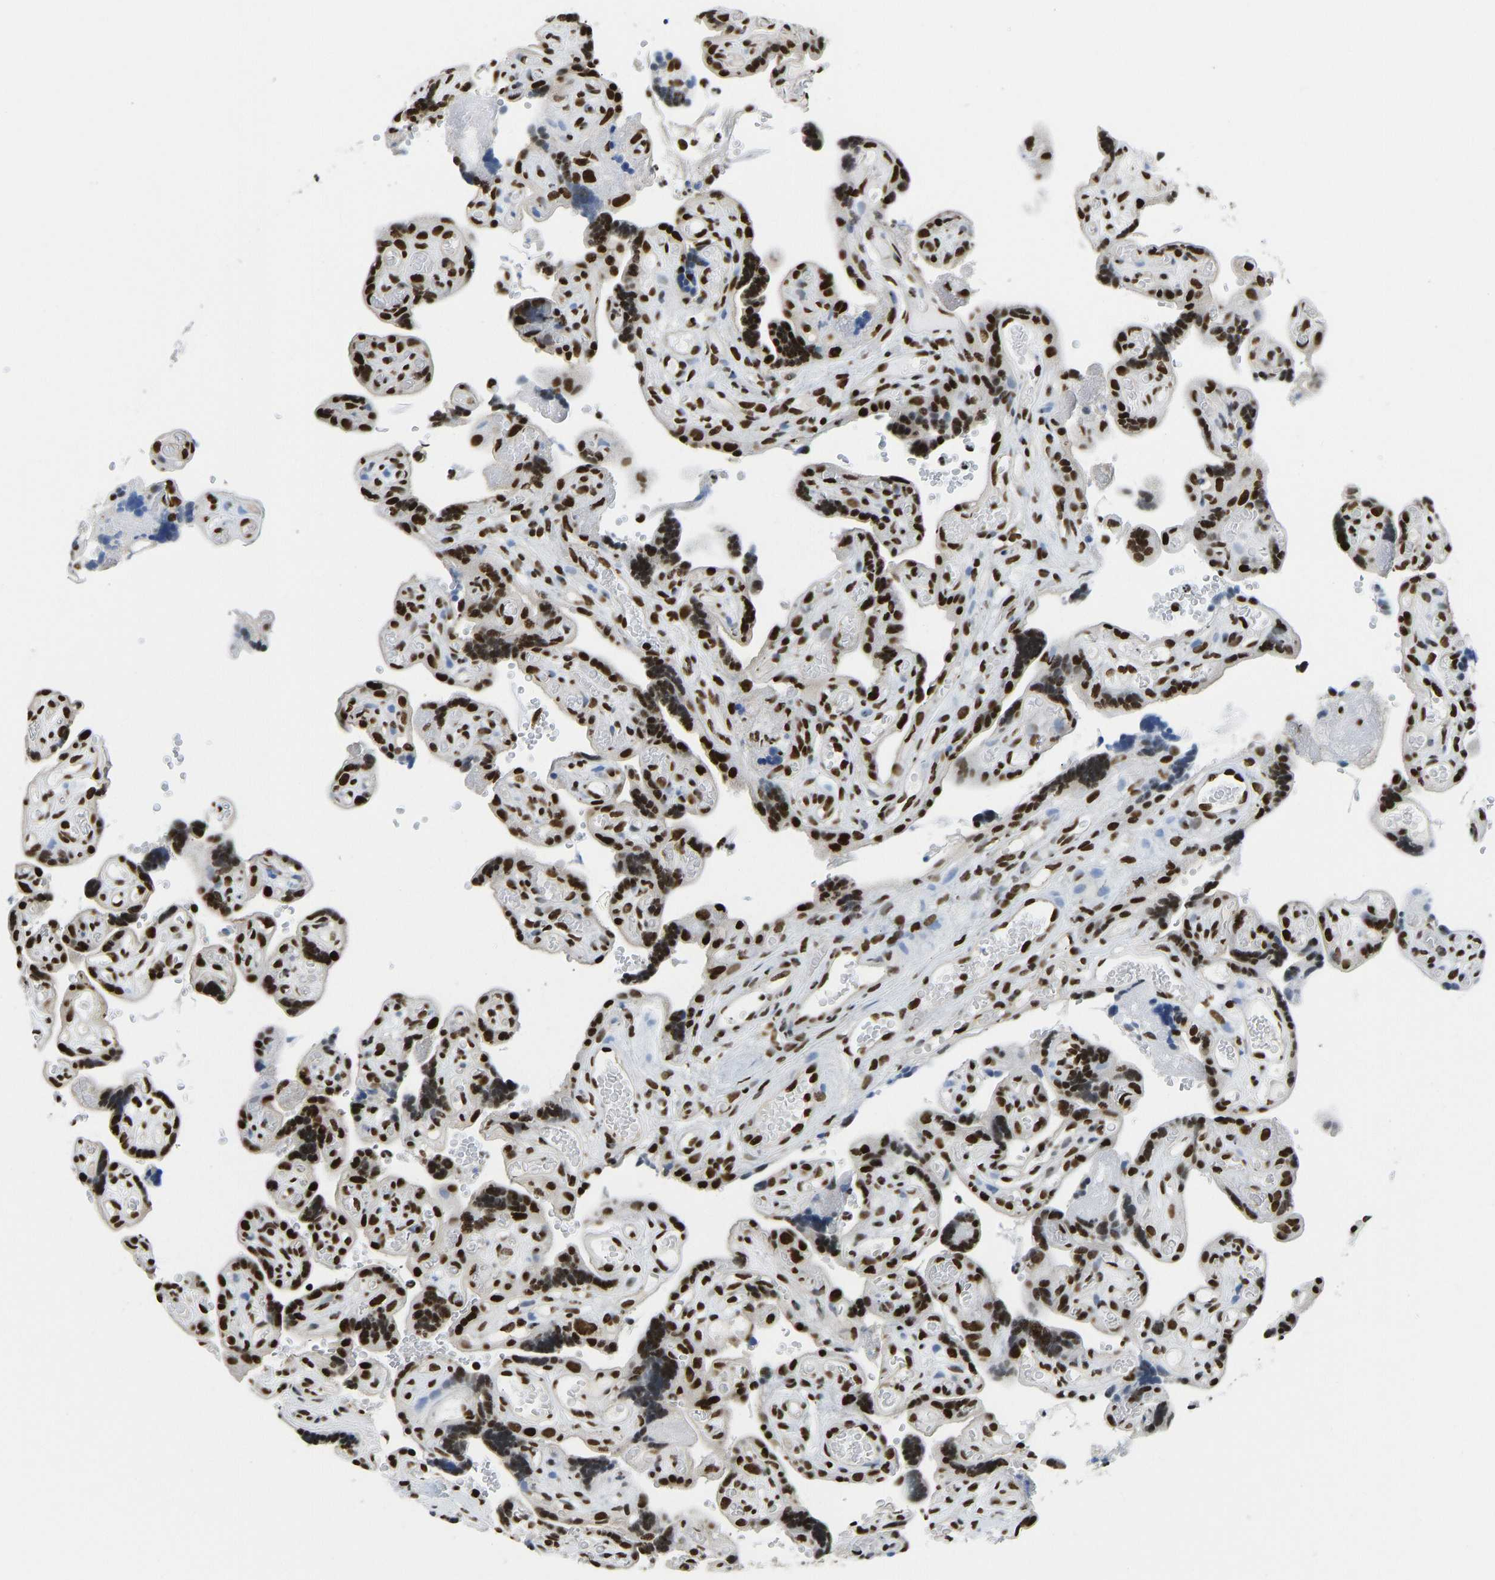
{"staining": {"intensity": "strong", "quantity": ">75%", "location": "nuclear"}, "tissue": "placenta", "cell_type": "Decidual cells", "image_type": "normal", "snomed": [{"axis": "morphology", "description": "Normal tissue, NOS"}, {"axis": "topography", "description": "Placenta"}], "caption": "A micrograph of placenta stained for a protein reveals strong nuclear brown staining in decidual cells.", "gene": "ZSCAN20", "patient": {"sex": "female", "age": 30}}